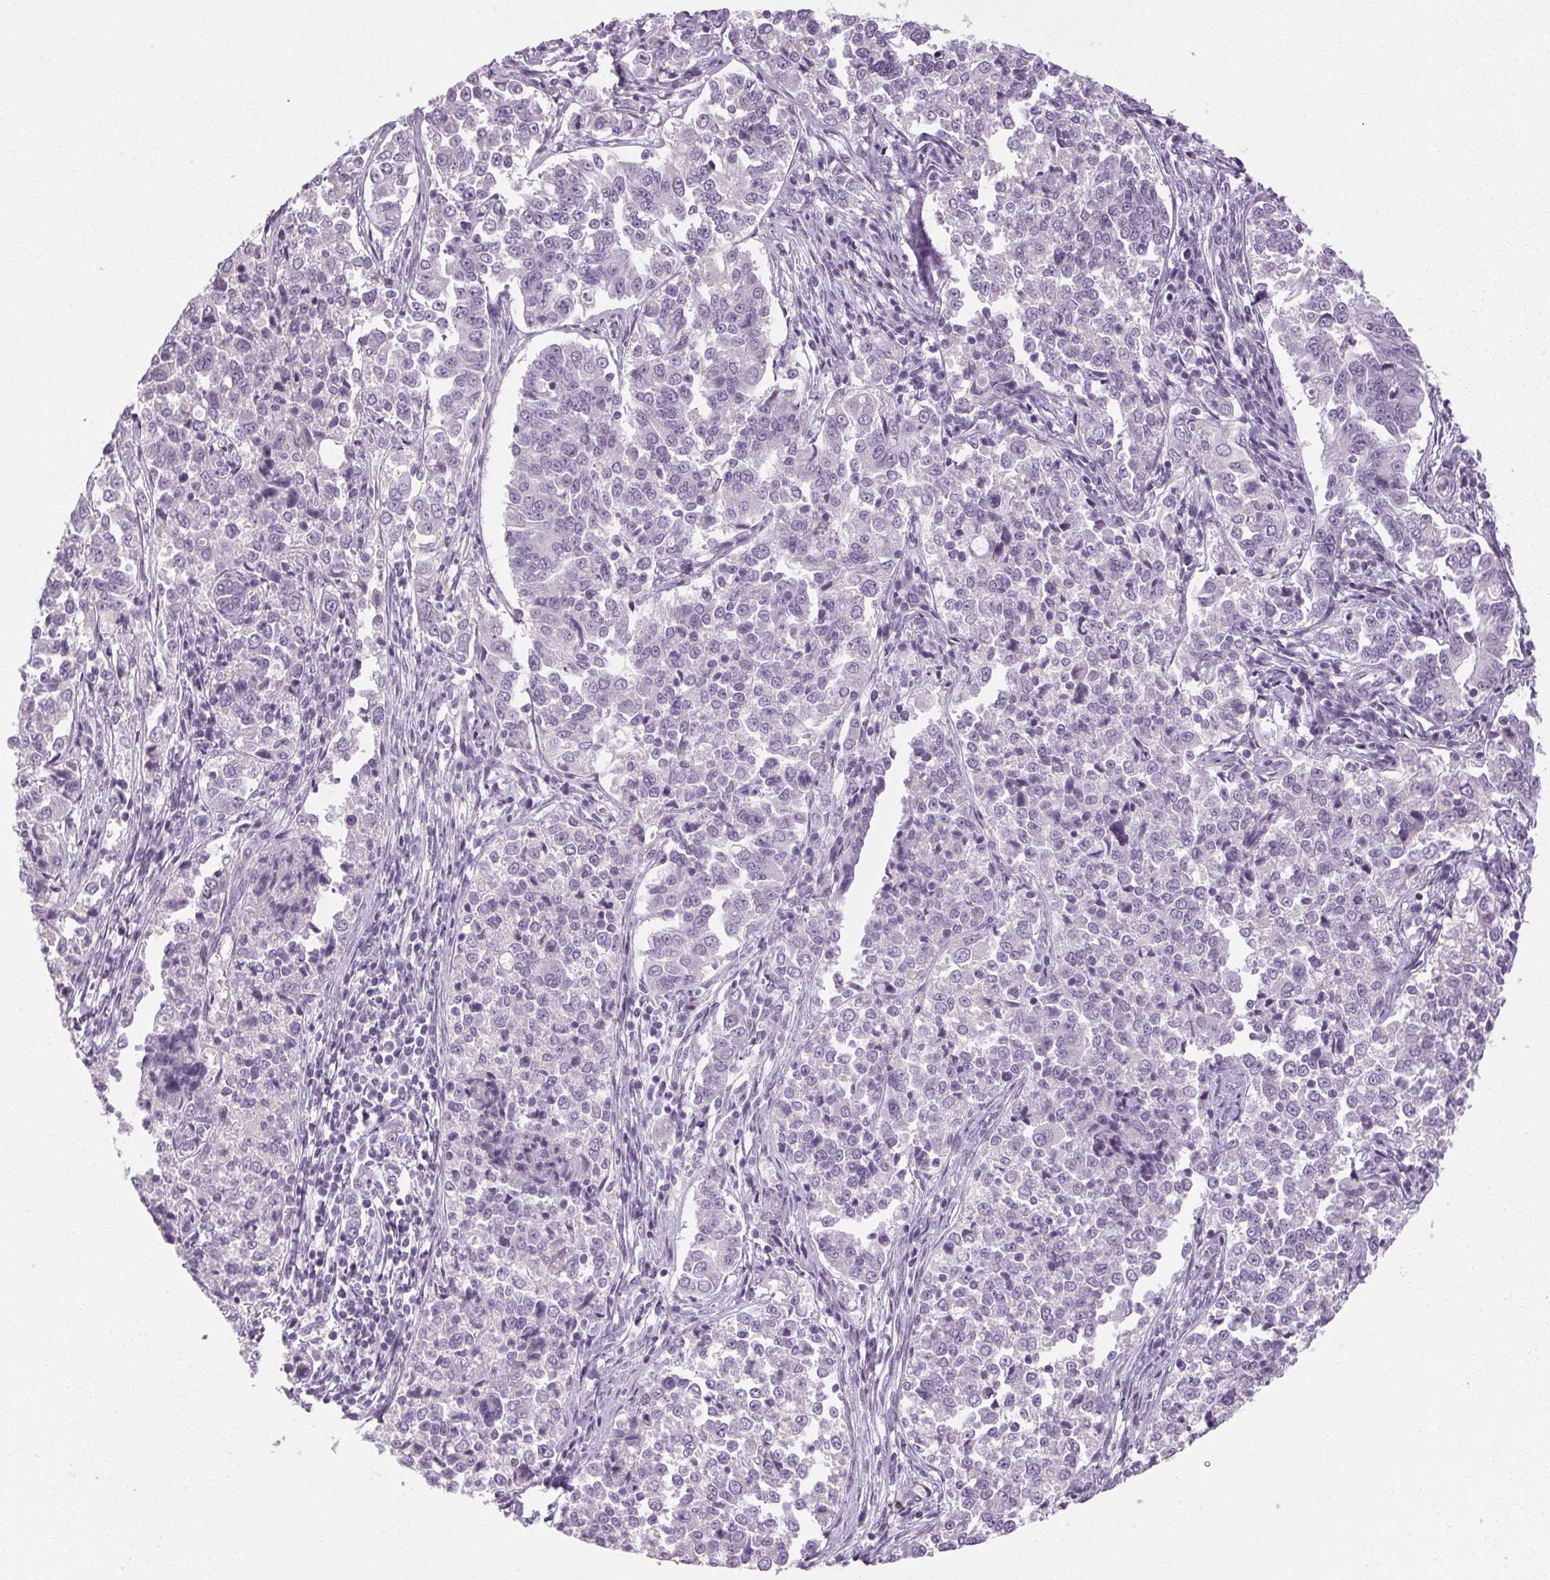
{"staining": {"intensity": "negative", "quantity": "none", "location": "none"}, "tissue": "endometrial cancer", "cell_type": "Tumor cells", "image_type": "cancer", "snomed": [{"axis": "morphology", "description": "Adenocarcinoma, NOS"}, {"axis": "topography", "description": "Endometrium"}], "caption": "There is no significant positivity in tumor cells of endometrial cancer. (DAB IHC visualized using brightfield microscopy, high magnification).", "gene": "POMC", "patient": {"sex": "female", "age": 43}}